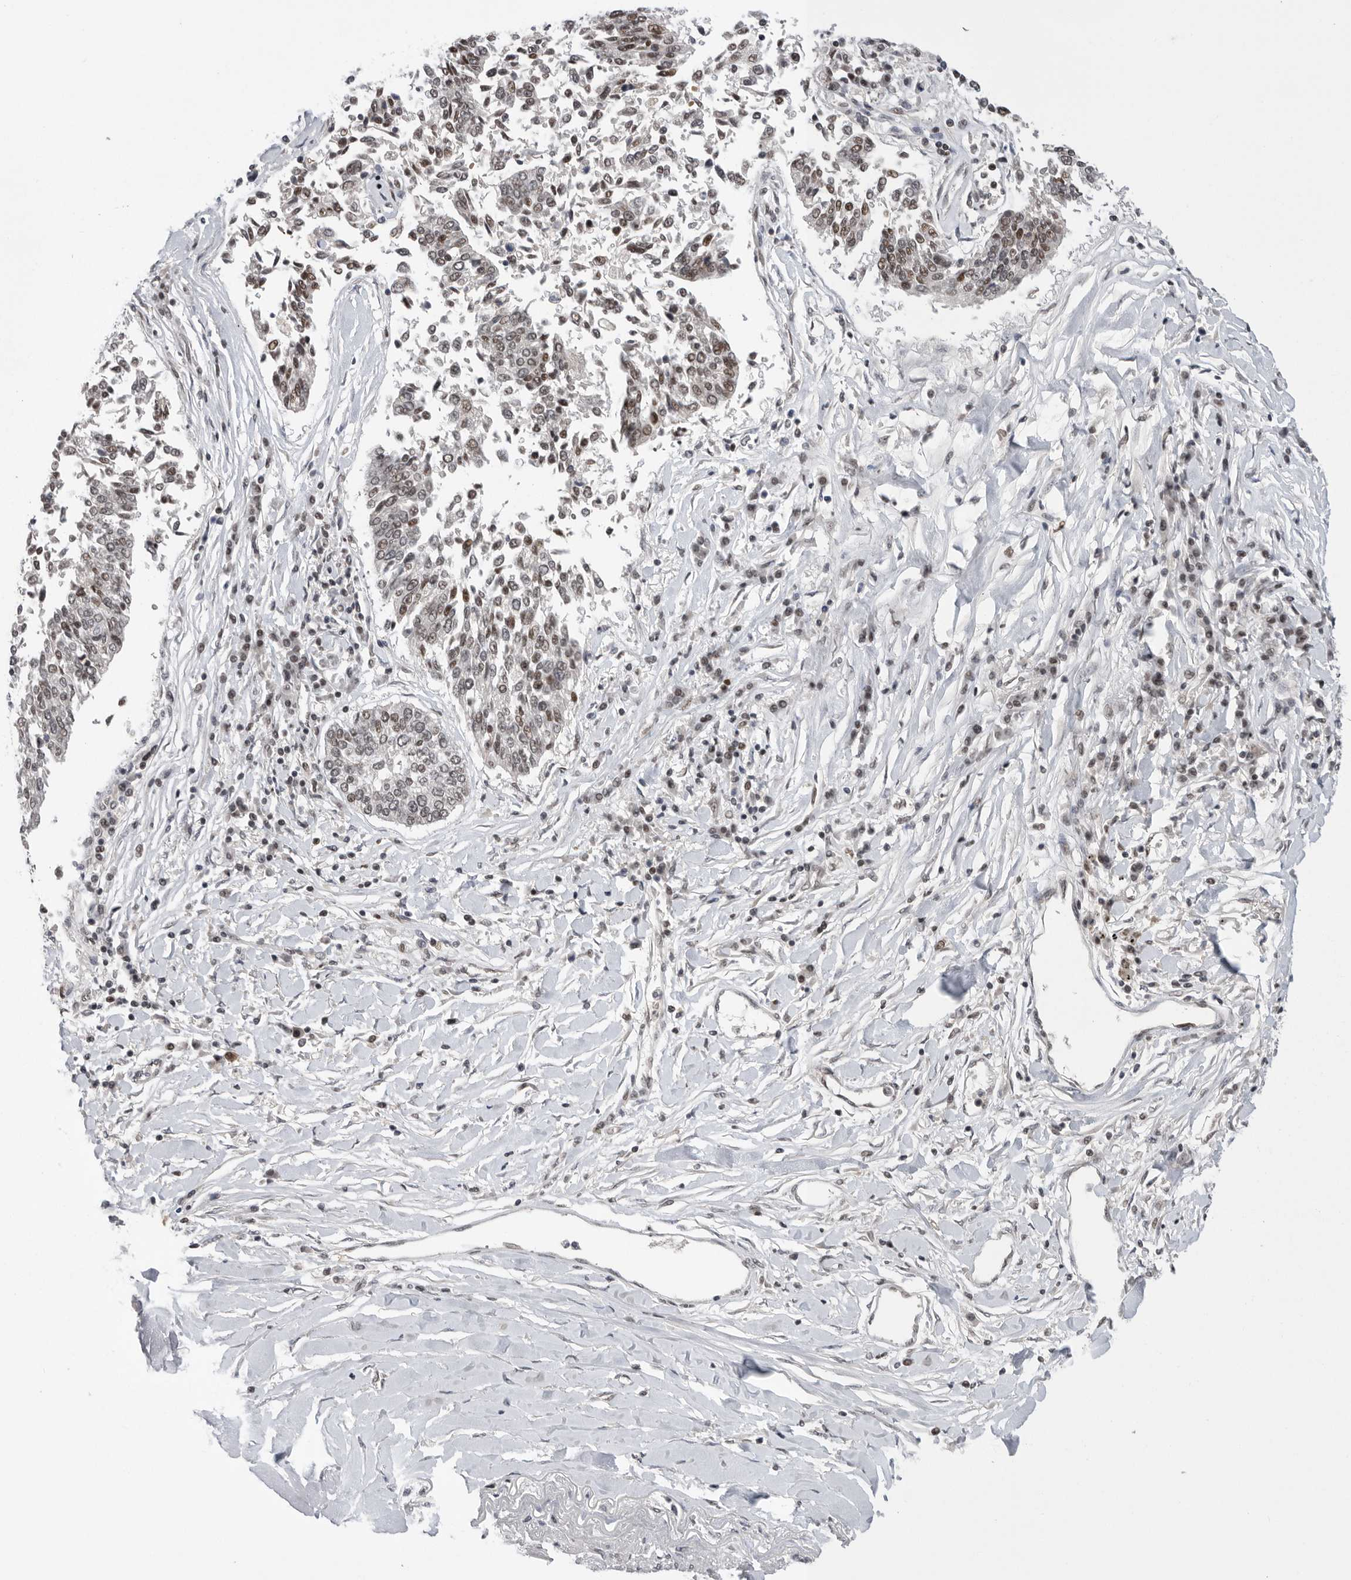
{"staining": {"intensity": "weak", "quantity": ">75%", "location": "nuclear"}, "tissue": "lung cancer", "cell_type": "Tumor cells", "image_type": "cancer", "snomed": [{"axis": "morphology", "description": "Normal tissue, NOS"}, {"axis": "morphology", "description": "Squamous cell carcinoma, NOS"}, {"axis": "topography", "description": "Cartilage tissue"}, {"axis": "topography", "description": "Bronchus"}, {"axis": "topography", "description": "Lung"}, {"axis": "topography", "description": "Peripheral nerve tissue"}], "caption": "Immunohistochemical staining of human lung cancer reveals low levels of weak nuclear protein staining in approximately >75% of tumor cells. (IHC, brightfield microscopy, high magnification).", "gene": "POU5F1", "patient": {"sex": "female", "age": 49}}